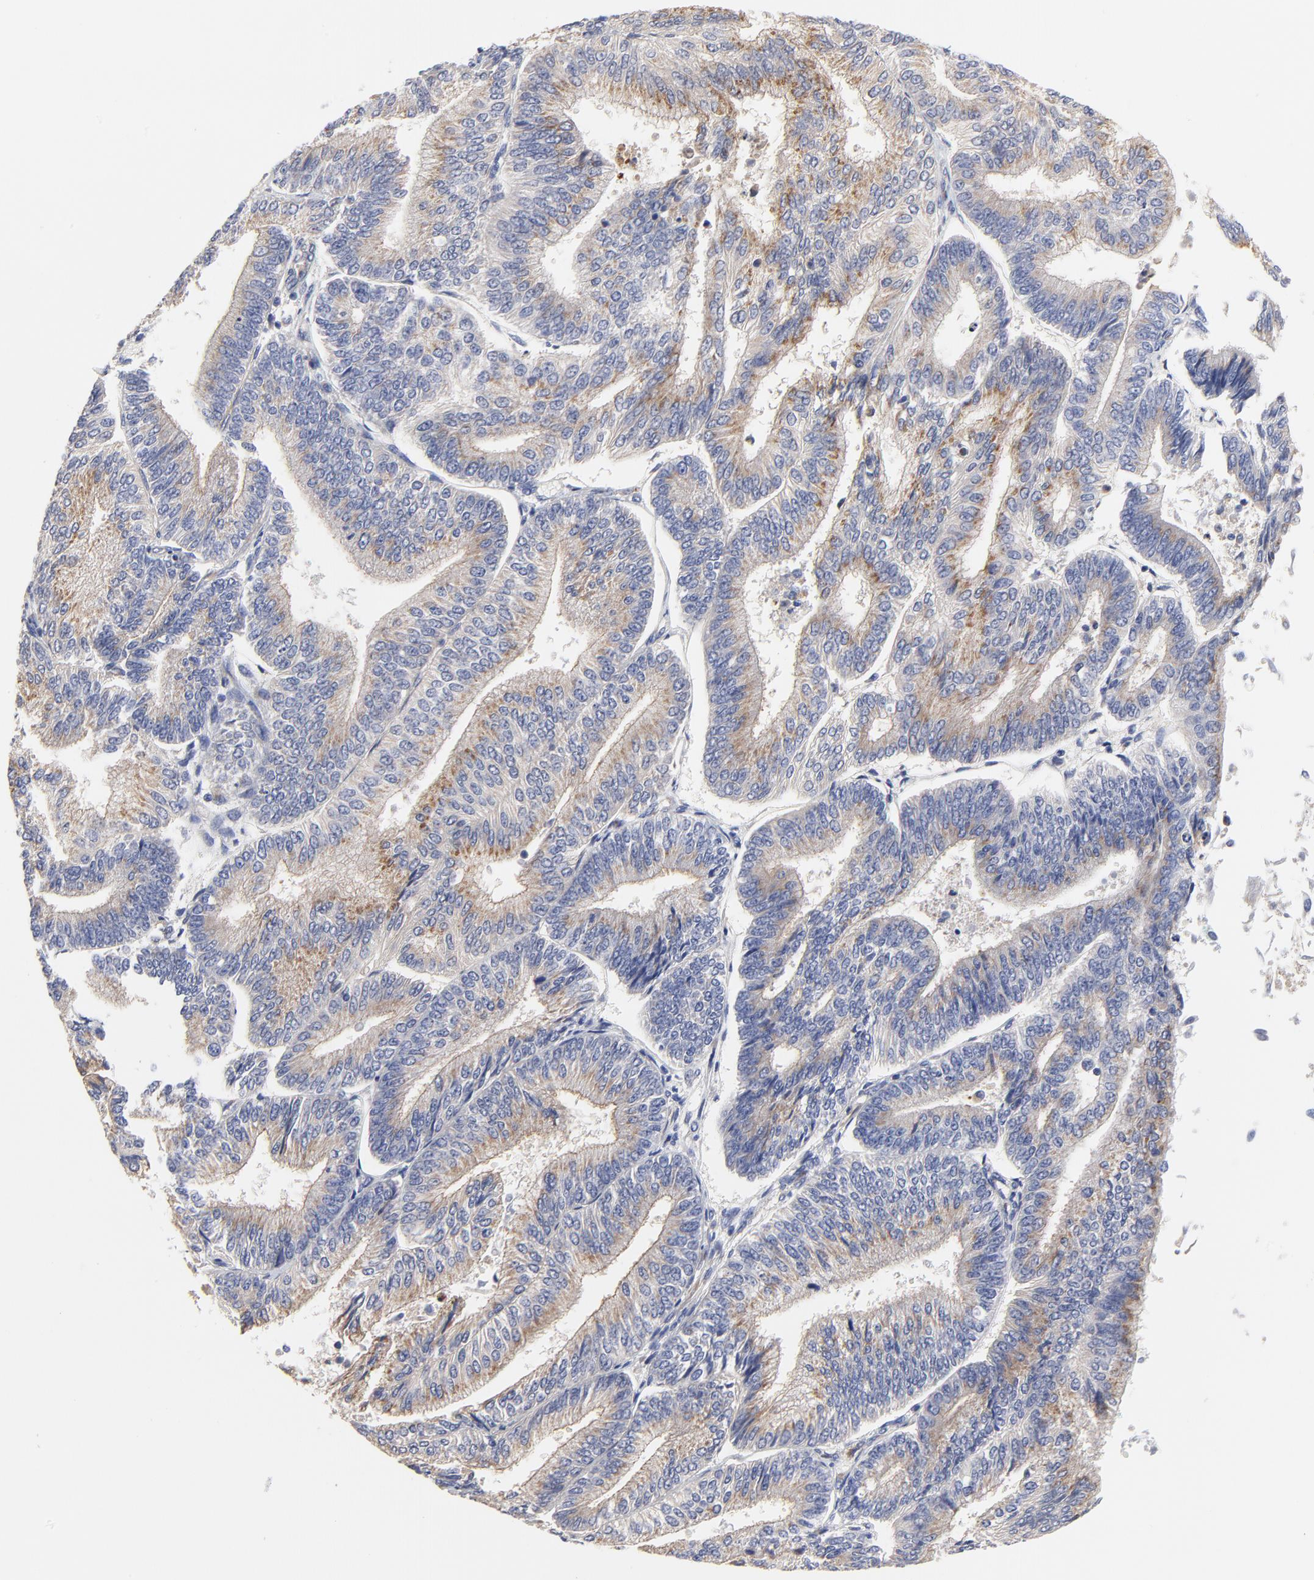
{"staining": {"intensity": "moderate", "quantity": ">75%", "location": "cytoplasmic/membranous"}, "tissue": "endometrial cancer", "cell_type": "Tumor cells", "image_type": "cancer", "snomed": [{"axis": "morphology", "description": "Adenocarcinoma, NOS"}, {"axis": "topography", "description": "Endometrium"}], "caption": "Brown immunohistochemical staining in endometrial cancer reveals moderate cytoplasmic/membranous expression in approximately >75% of tumor cells.", "gene": "FBXL2", "patient": {"sex": "female", "age": 55}}